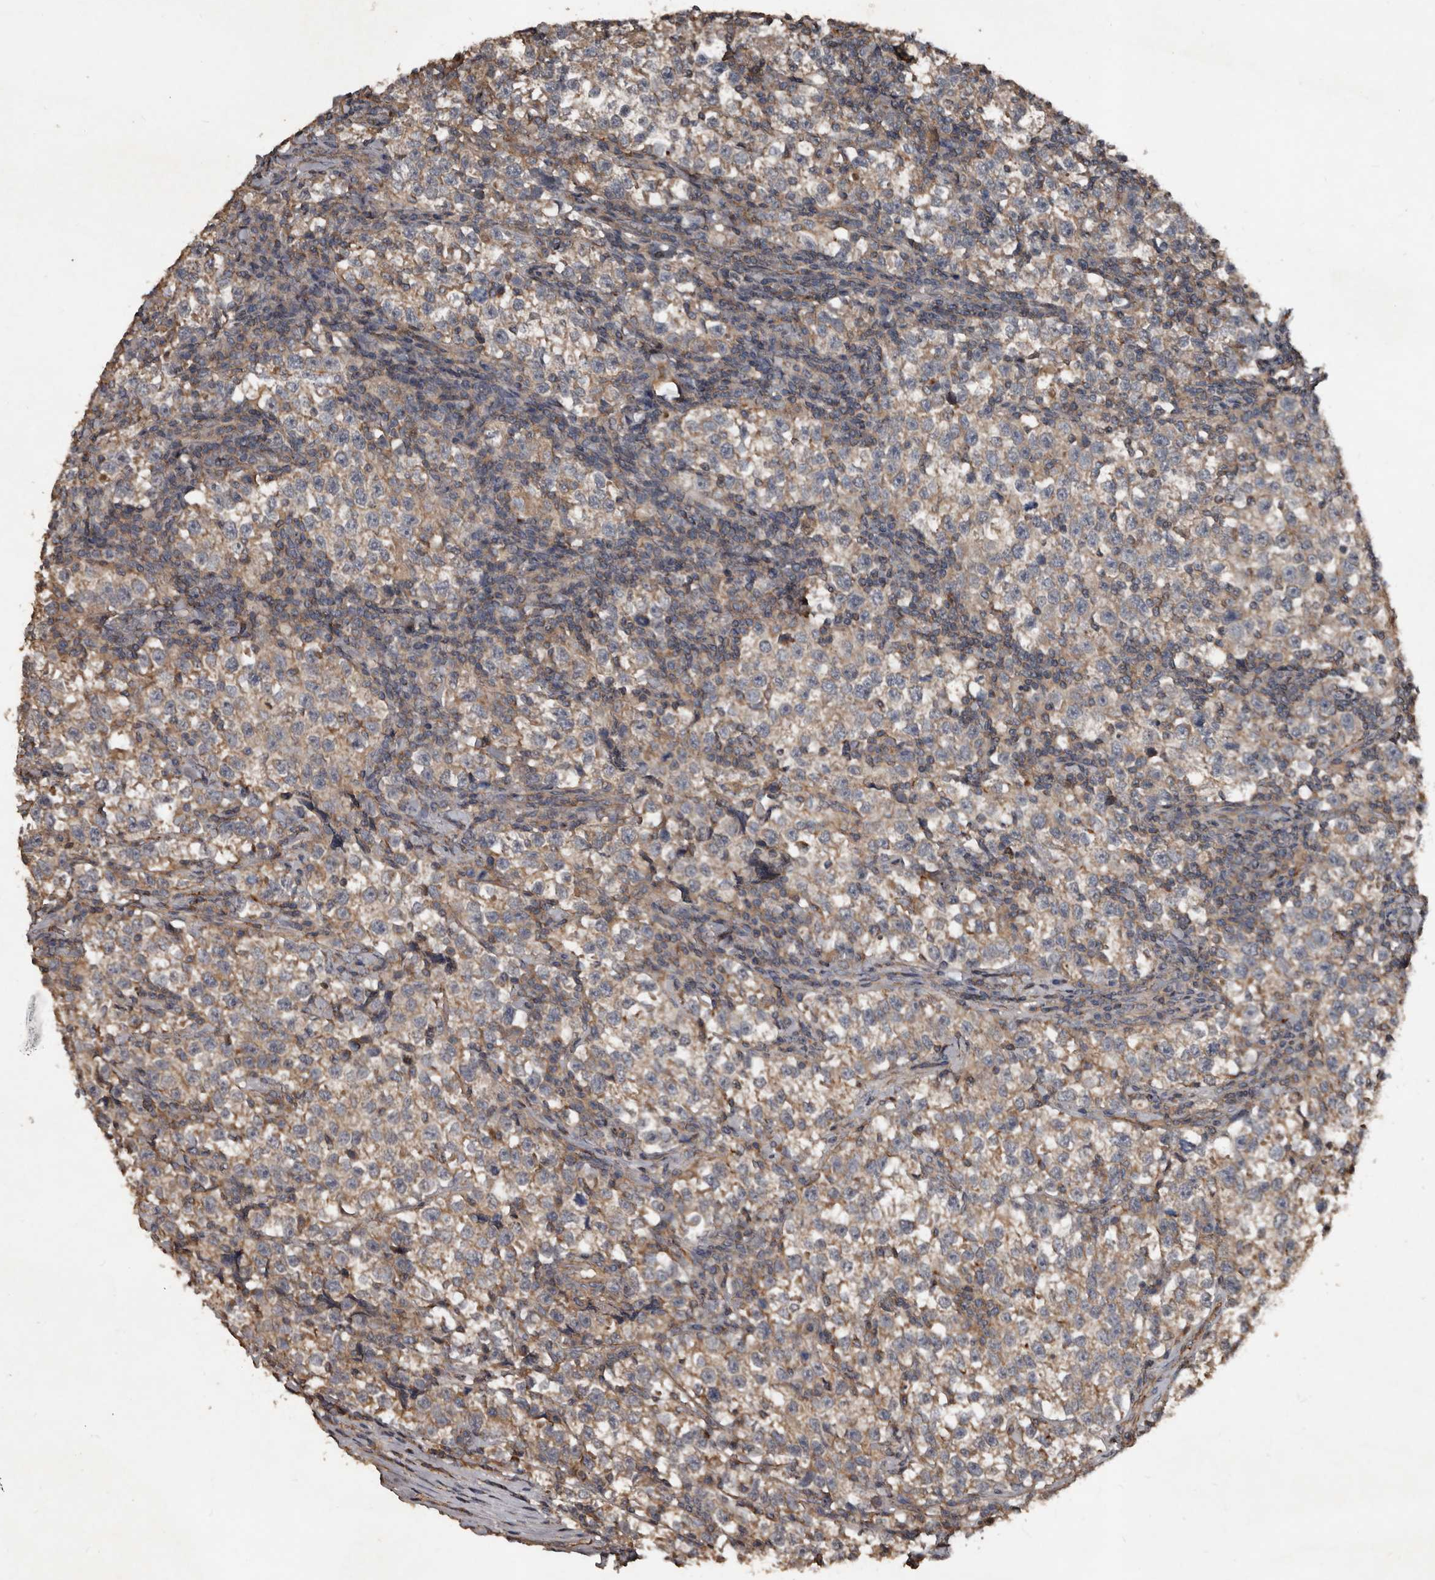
{"staining": {"intensity": "weak", "quantity": "<25%", "location": "cytoplasmic/membranous"}, "tissue": "testis cancer", "cell_type": "Tumor cells", "image_type": "cancer", "snomed": [{"axis": "morphology", "description": "Normal tissue, NOS"}, {"axis": "morphology", "description": "Seminoma, NOS"}, {"axis": "topography", "description": "Testis"}], "caption": "Human seminoma (testis) stained for a protein using immunohistochemistry (IHC) shows no staining in tumor cells.", "gene": "GREB1", "patient": {"sex": "male", "age": 43}}